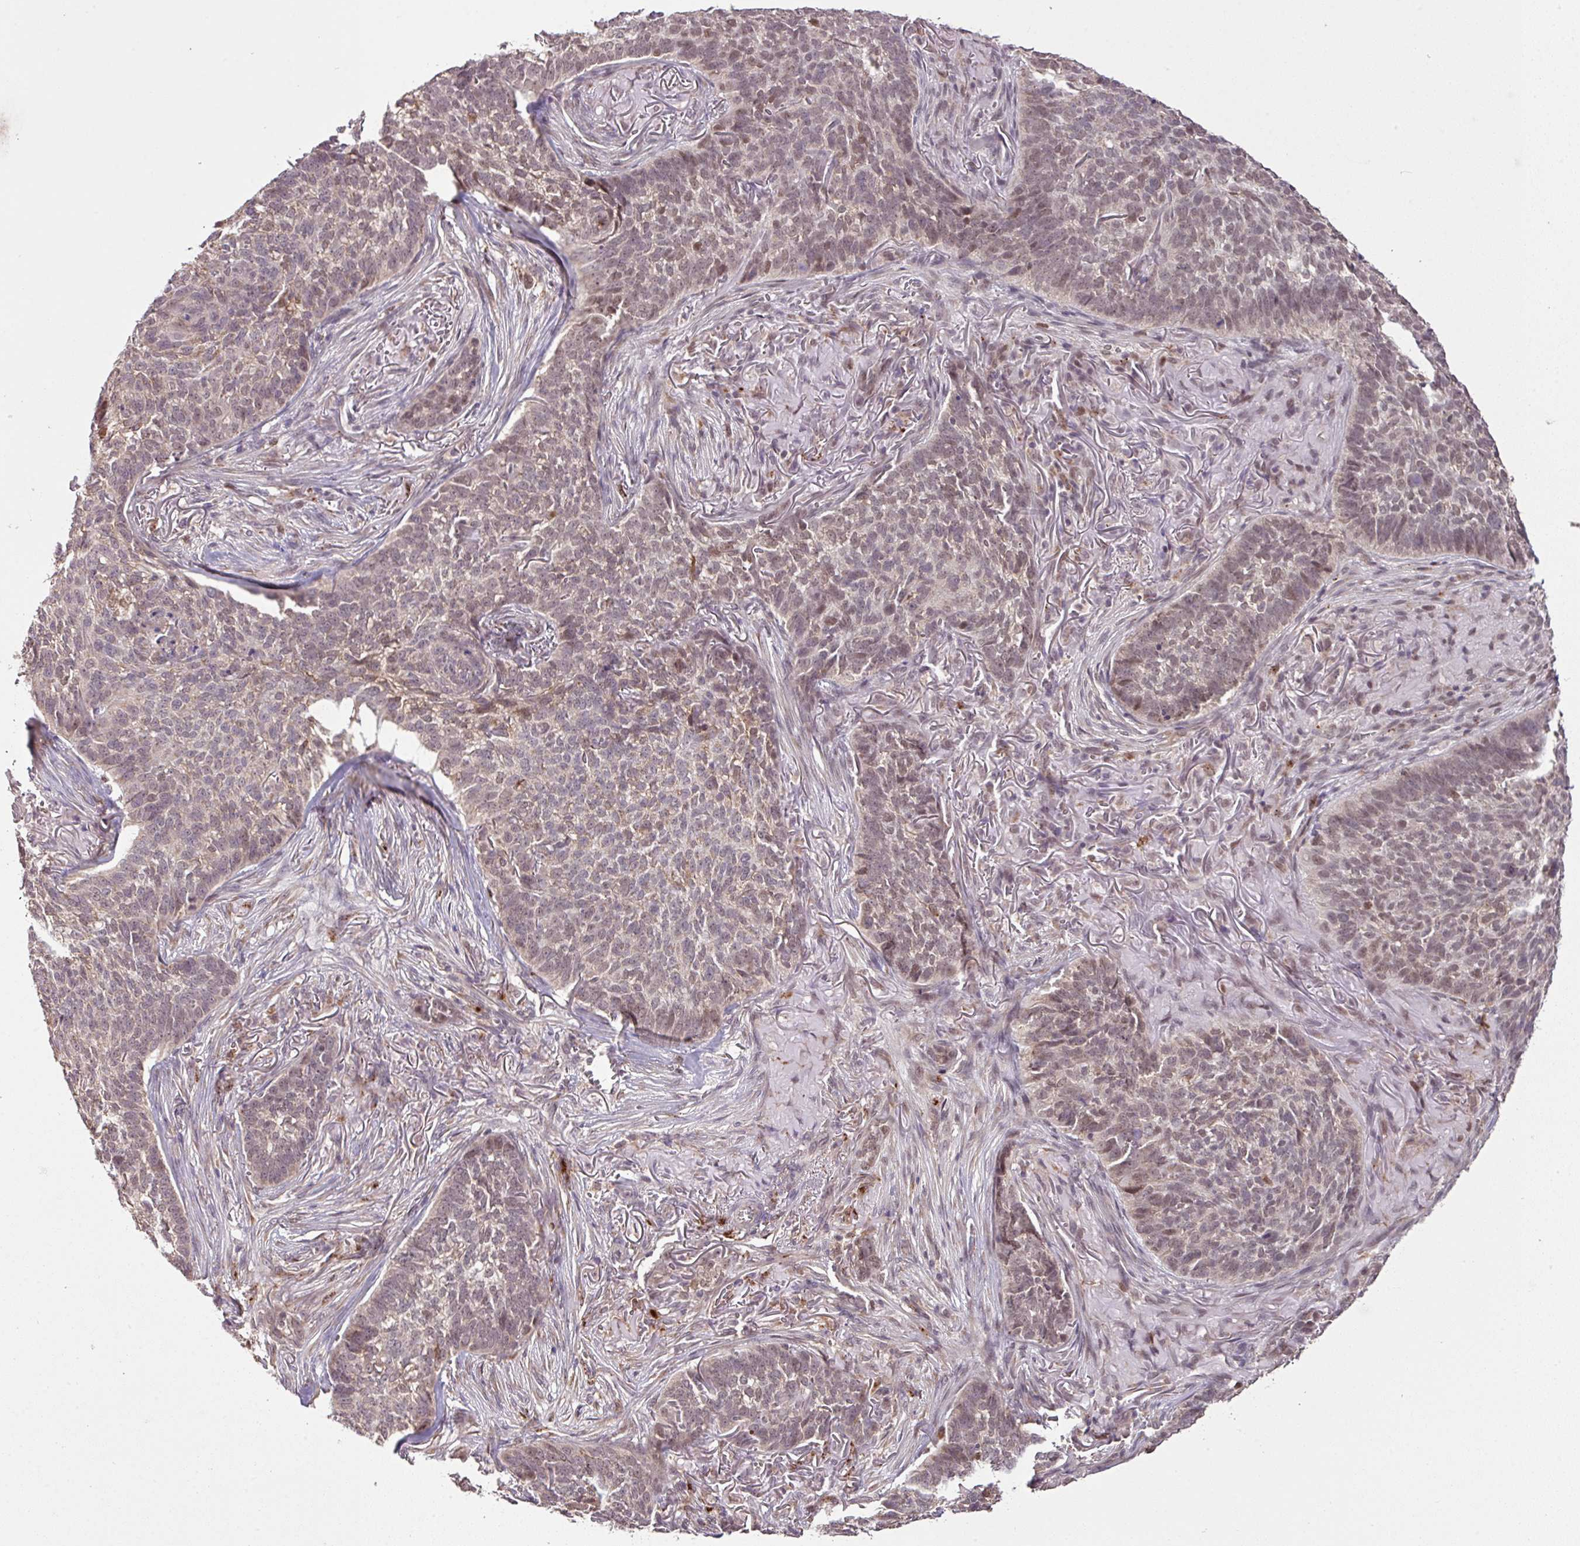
{"staining": {"intensity": "weak", "quantity": "25%-75%", "location": "nuclear"}, "tissue": "skin cancer", "cell_type": "Tumor cells", "image_type": "cancer", "snomed": [{"axis": "morphology", "description": "Basal cell carcinoma"}, {"axis": "topography", "description": "Skin"}], "caption": "Basal cell carcinoma (skin) was stained to show a protein in brown. There is low levels of weak nuclear positivity in about 25%-75% of tumor cells.", "gene": "SMCO4", "patient": {"sex": "male", "age": 85}}